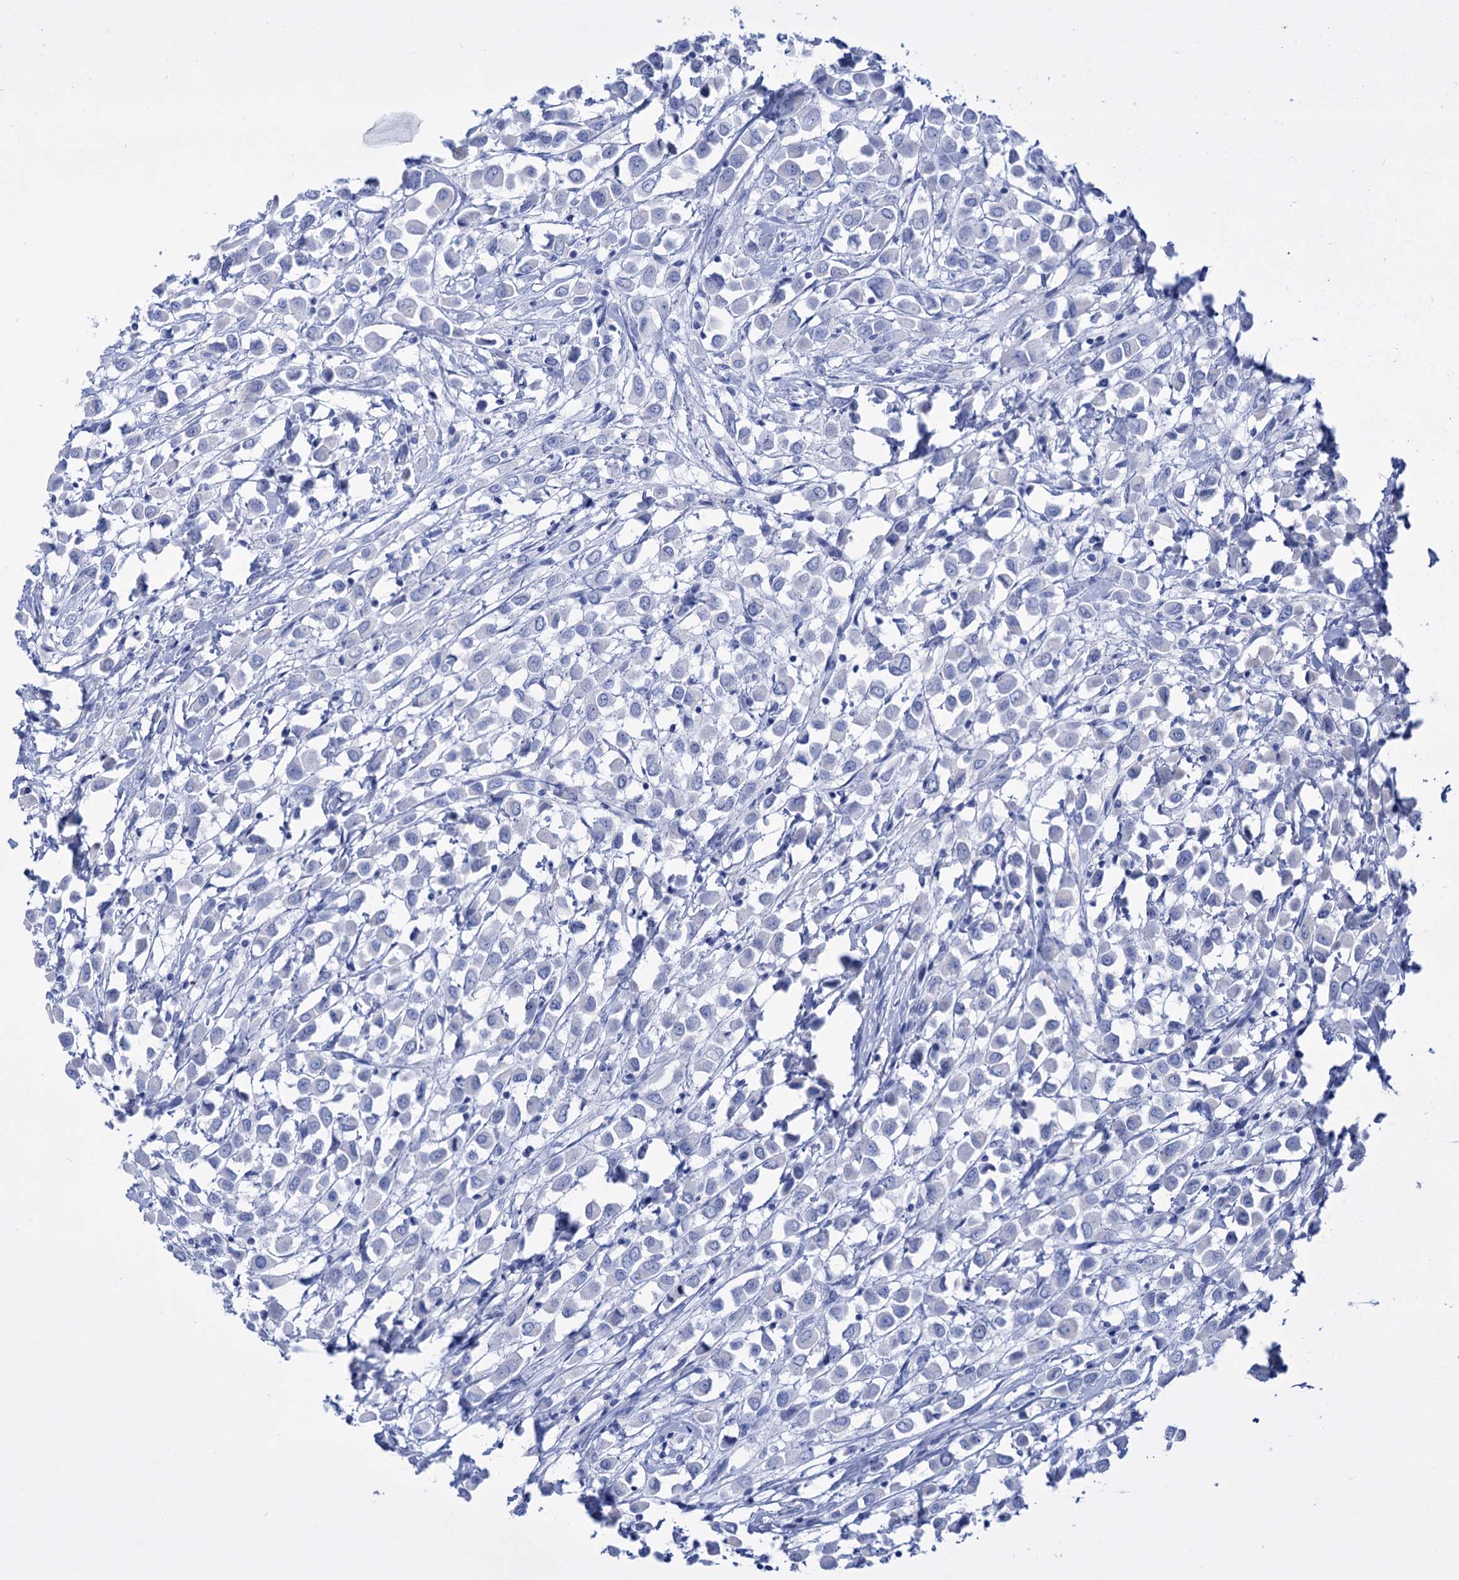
{"staining": {"intensity": "negative", "quantity": "none", "location": "none"}, "tissue": "breast cancer", "cell_type": "Tumor cells", "image_type": "cancer", "snomed": [{"axis": "morphology", "description": "Duct carcinoma"}, {"axis": "topography", "description": "Breast"}], "caption": "Tumor cells are negative for protein expression in human breast invasive ductal carcinoma.", "gene": "FBXW12", "patient": {"sex": "female", "age": 61}}